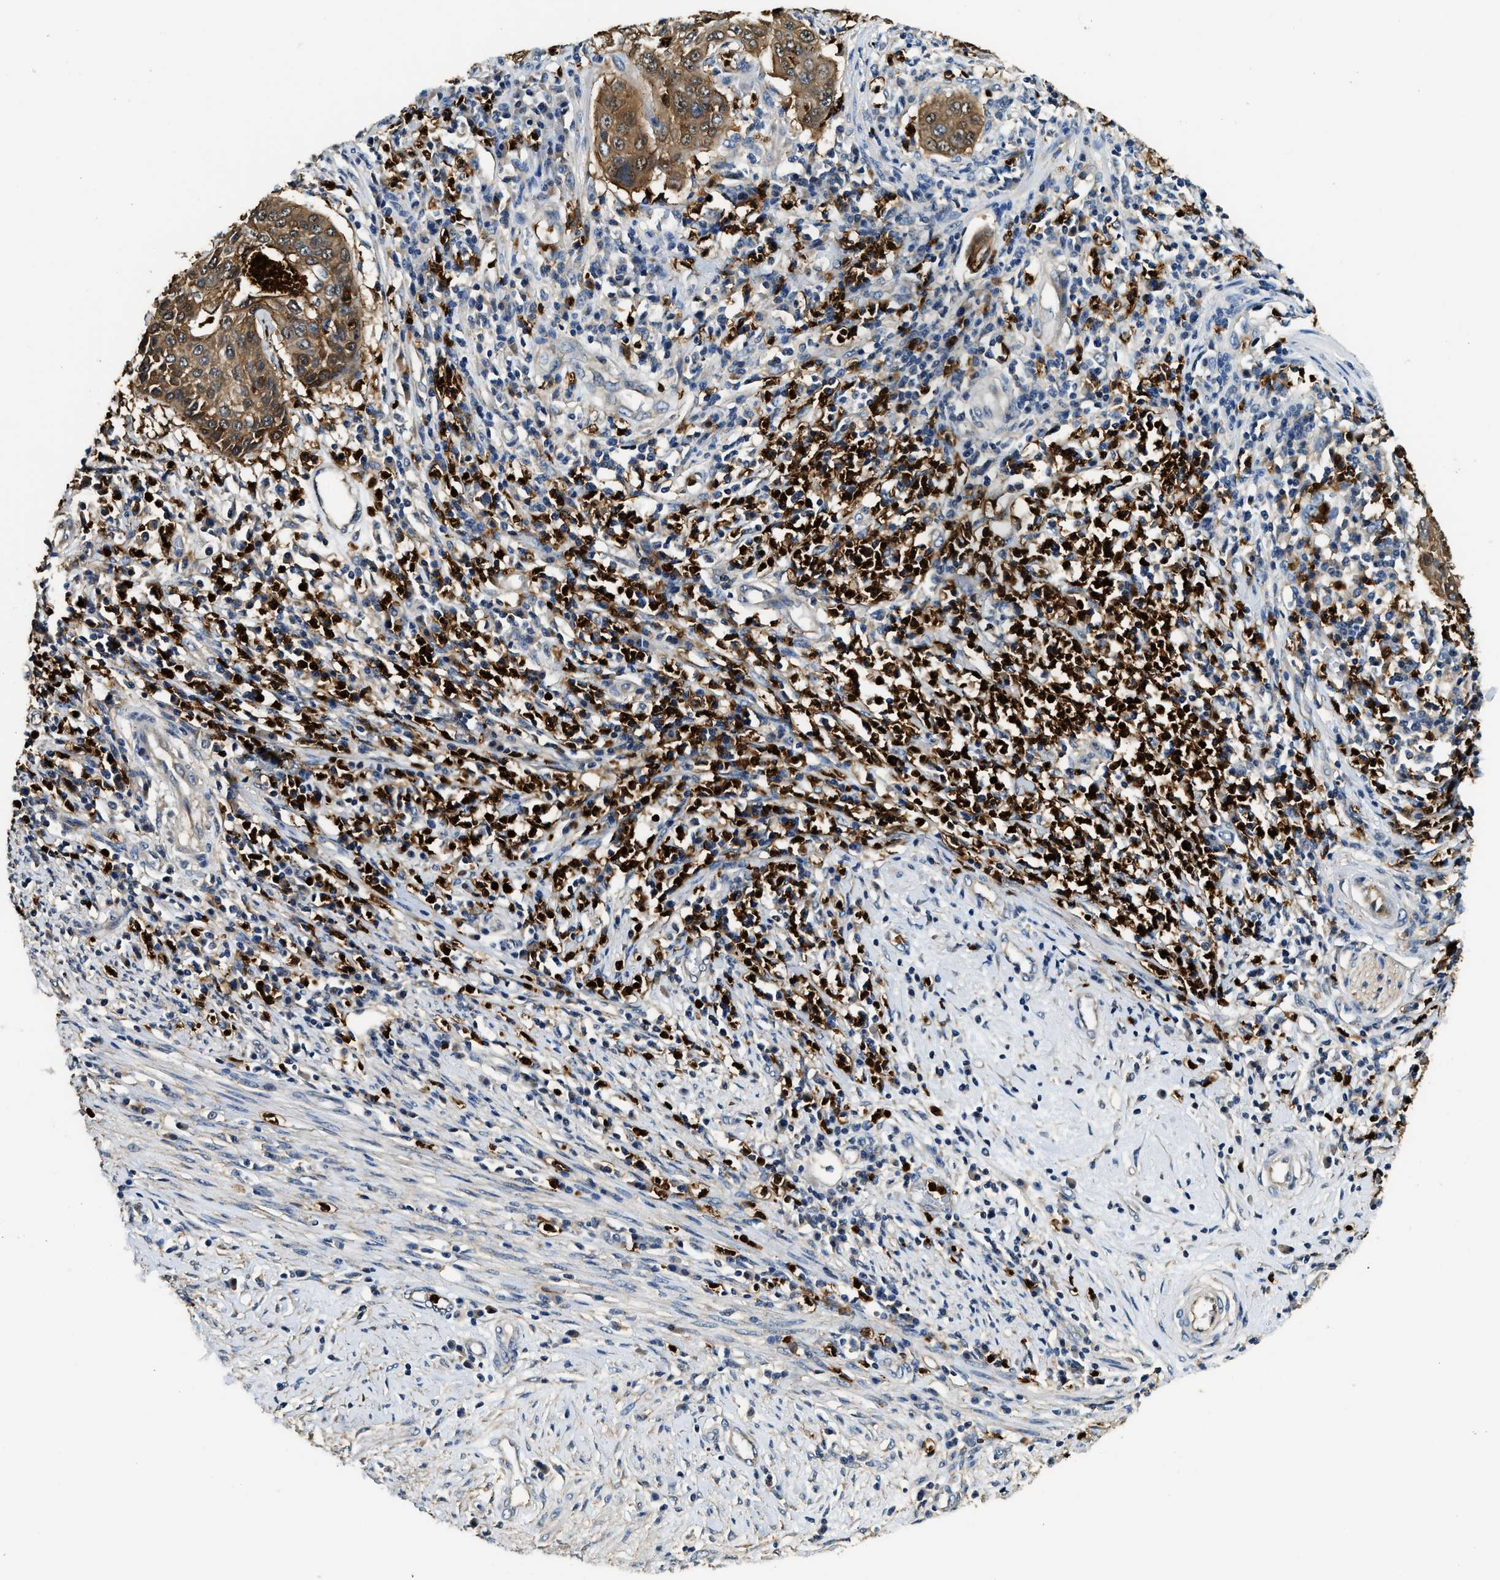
{"staining": {"intensity": "moderate", "quantity": ">75%", "location": "cytoplasmic/membranous"}, "tissue": "cervical cancer", "cell_type": "Tumor cells", "image_type": "cancer", "snomed": [{"axis": "morphology", "description": "Normal tissue, NOS"}, {"axis": "morphology", "description": "Squamous cell carcinoma, NOS"}, {"axis": "topography", "description": "Cervix"}], "caption": "A medium amount of moderate cytoplasmic/membranous expression is present in approximately >75% of tumor cells in cervical cancer tissue. (brown staining indicates protein expression, while blue staining denotes nuclei).", "gene": "ANXA3", "patient": {"sex": "female", "age": 39}}